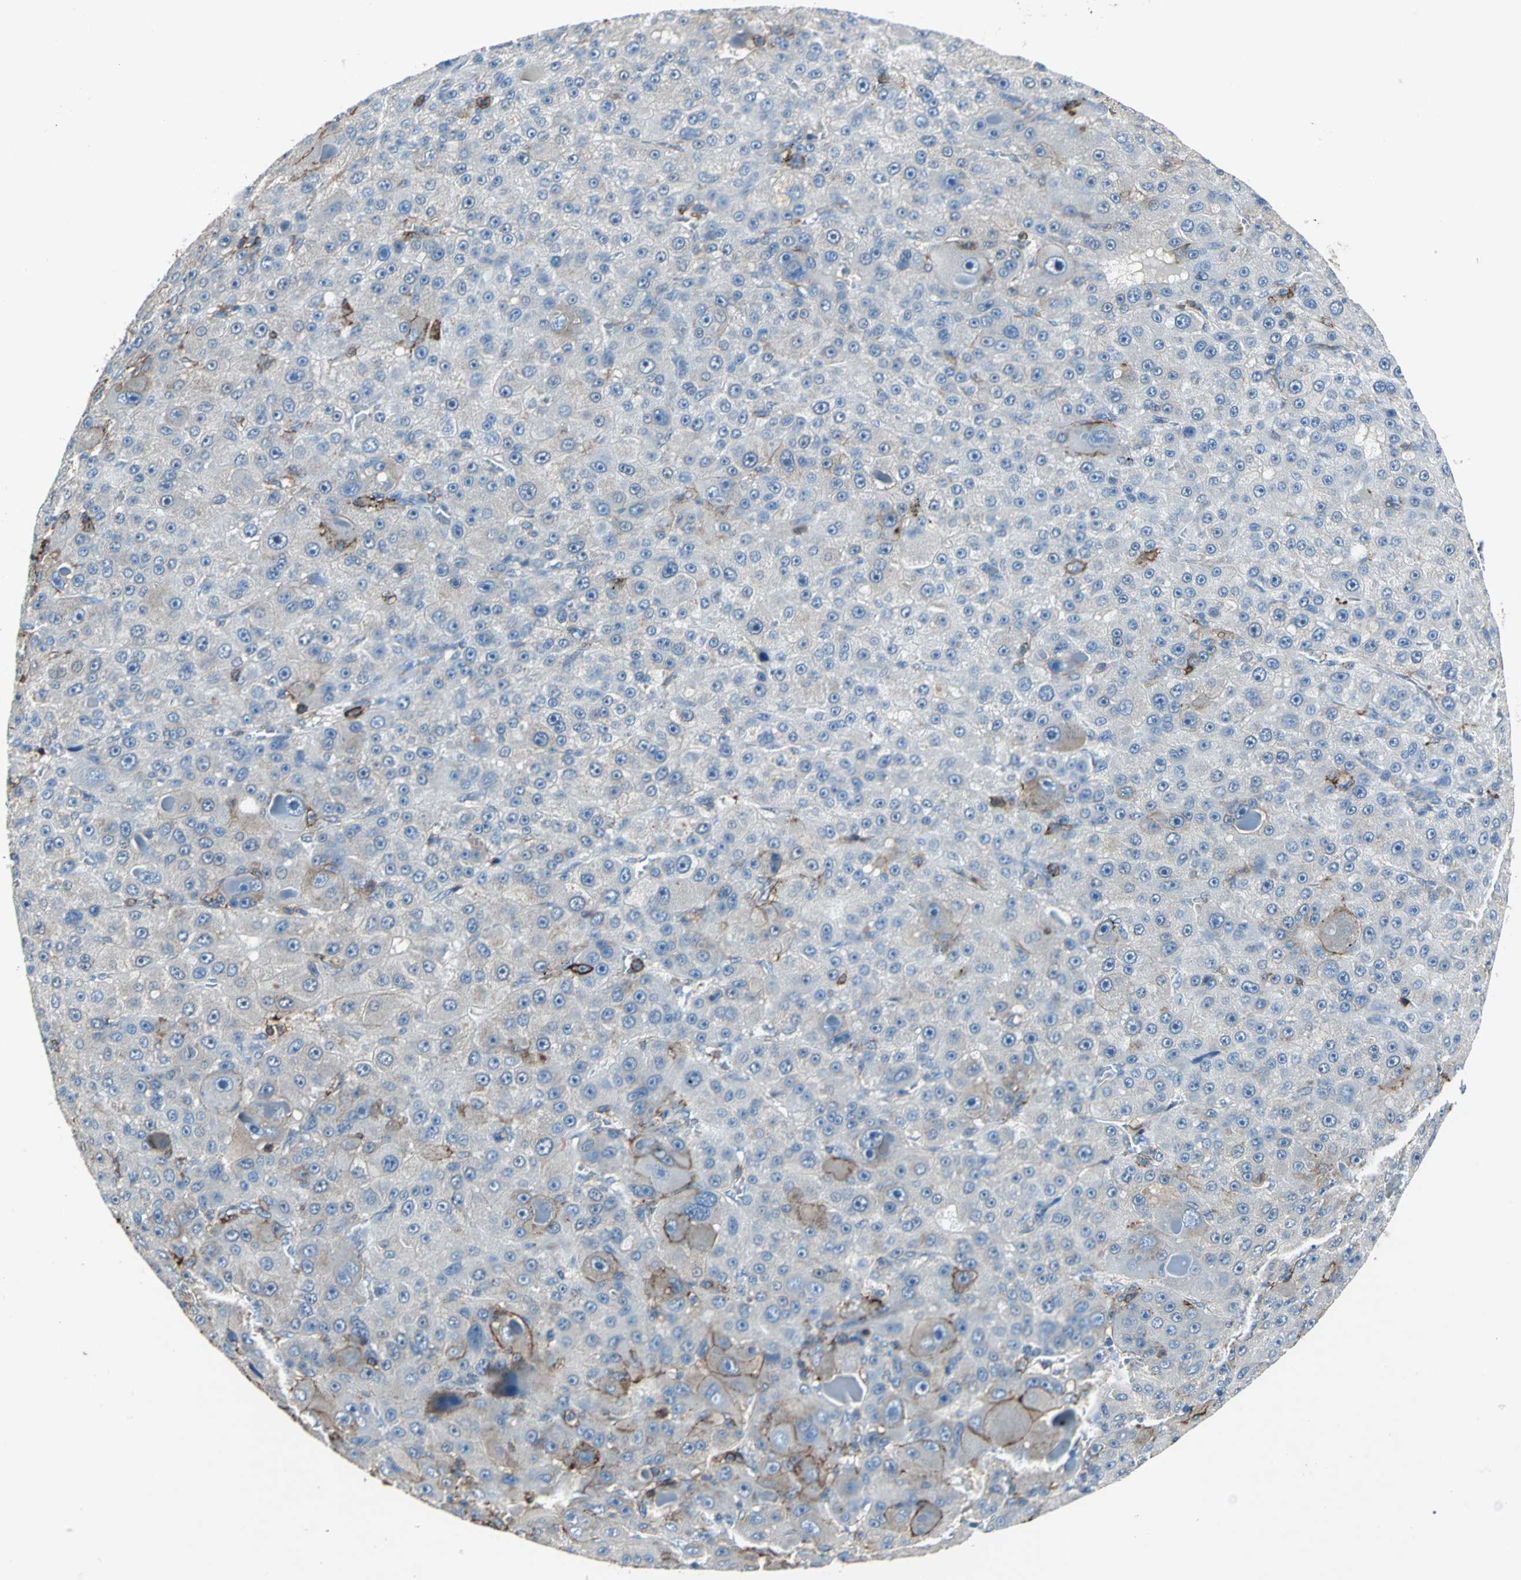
{"staining": {"intensity": "moderate", "quantity": "<25%", "location": "cytoplasmic/membranous"}, "tissue": "liver cancer", "cell_type": "Tumor cells", "image_type": "cancer", "snomed": [{"axis": "morphology", "description": "Carcinoma, Hepatocellular, NOS"}, {"axis": "topography", "description": "Liver"}], "caption": "Protein analysis of liver cancer (hepatocellular carcinoma) tissue shows moderate cytoplasmic/membranous staining in about <25% of tumor cells.", "gene": "CD44", "patient": {"sex": "male", "age": 76}}